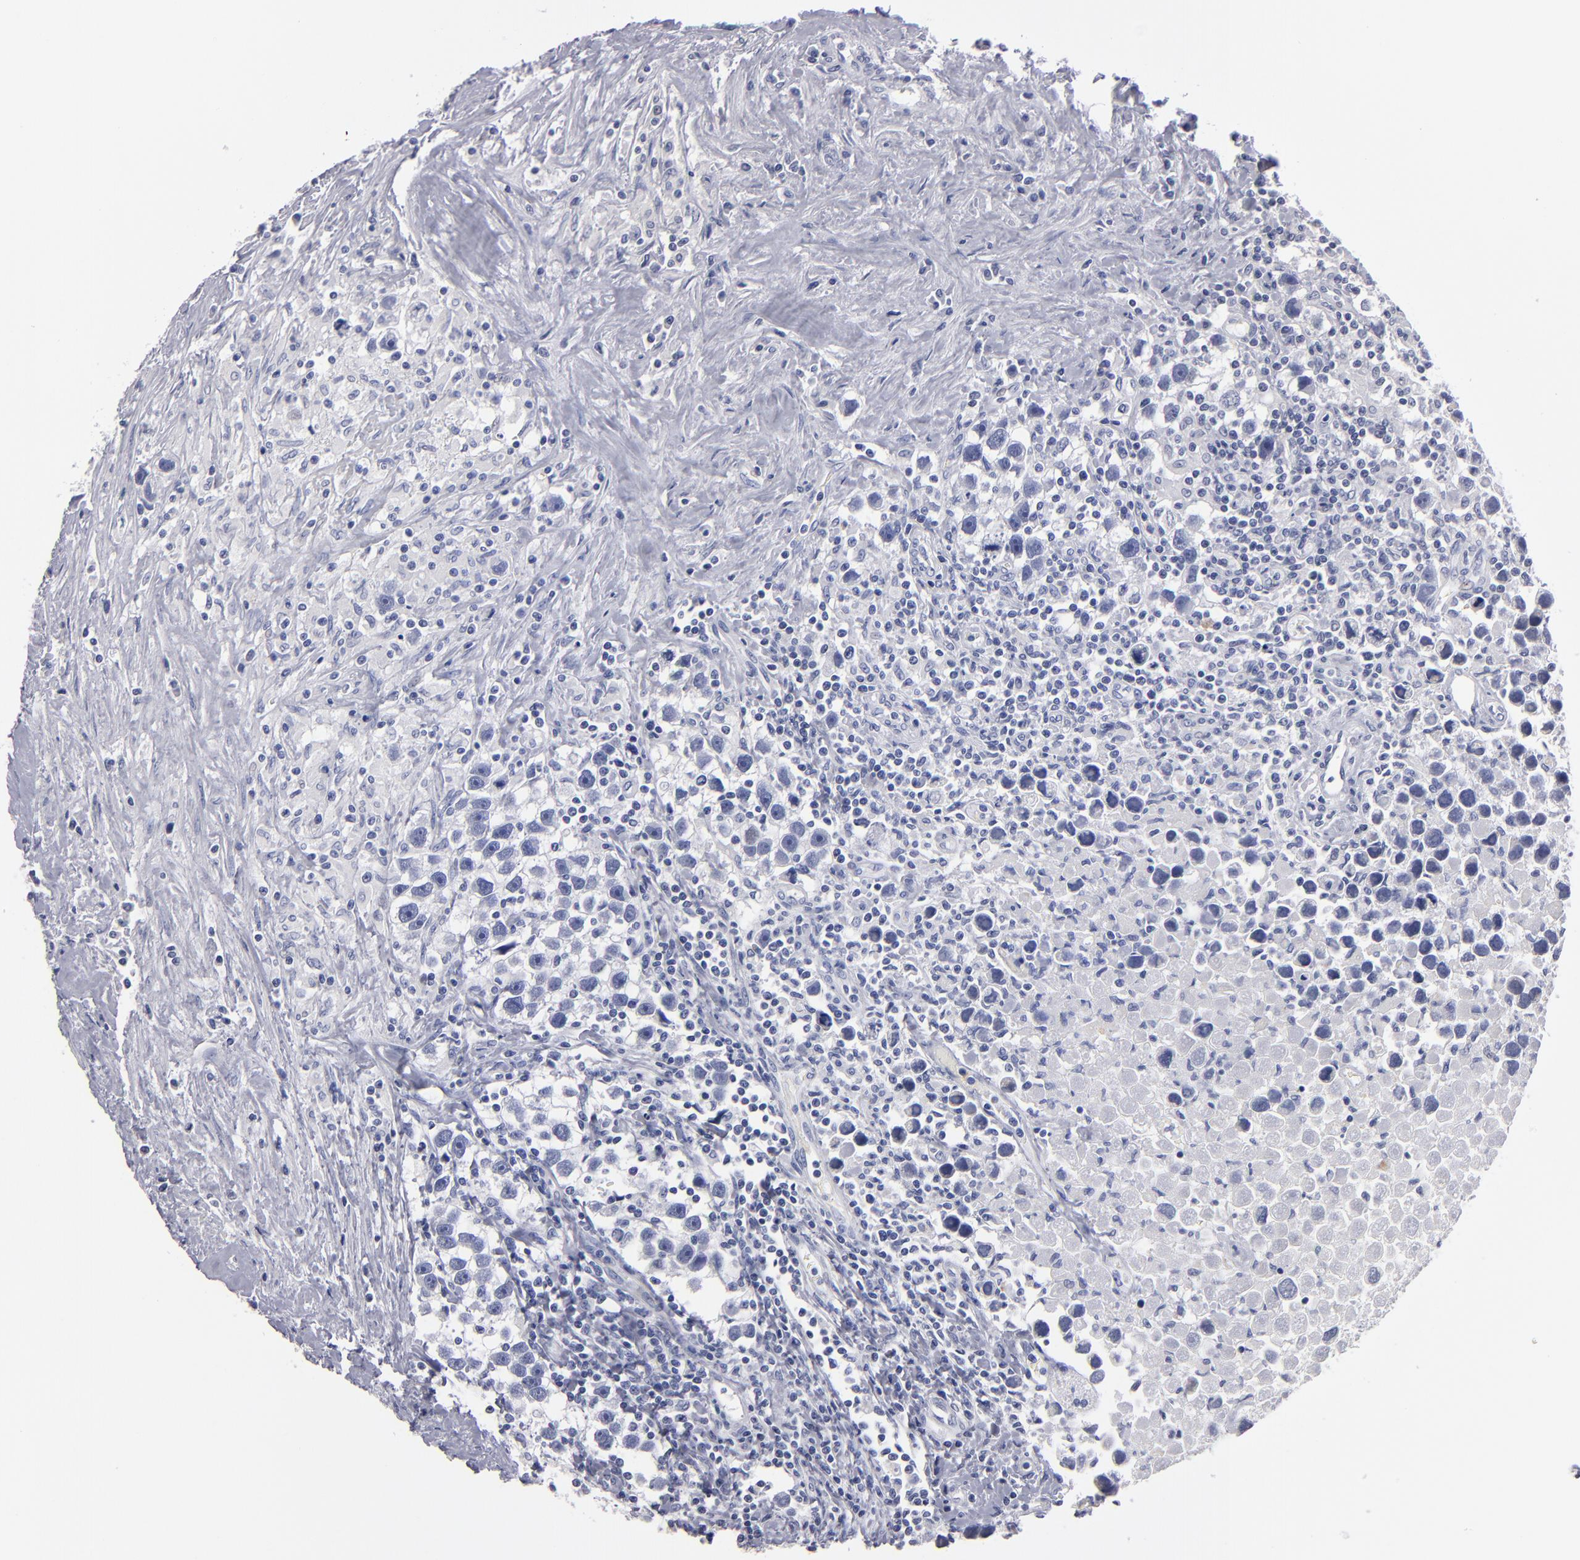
{"staining": {"intensity": "negative", "quantity": "none", "location": "none"}, "tissue": "testis cancer", "cell_type": "Tumor cells", "image_type": "cancer", "snomed": [{"axis": "morphology", "description": "Seminoma, NOS"}, {"axis": "topography", "description": "Testis"}], "caption": "An immunohistochemistry (IHC) image of seminoma (testis) is shown. There is no staining in tumor cells of seminoma (testis).", "gene": "FABP4", "patient": {"sex": "male", "age": 43}}